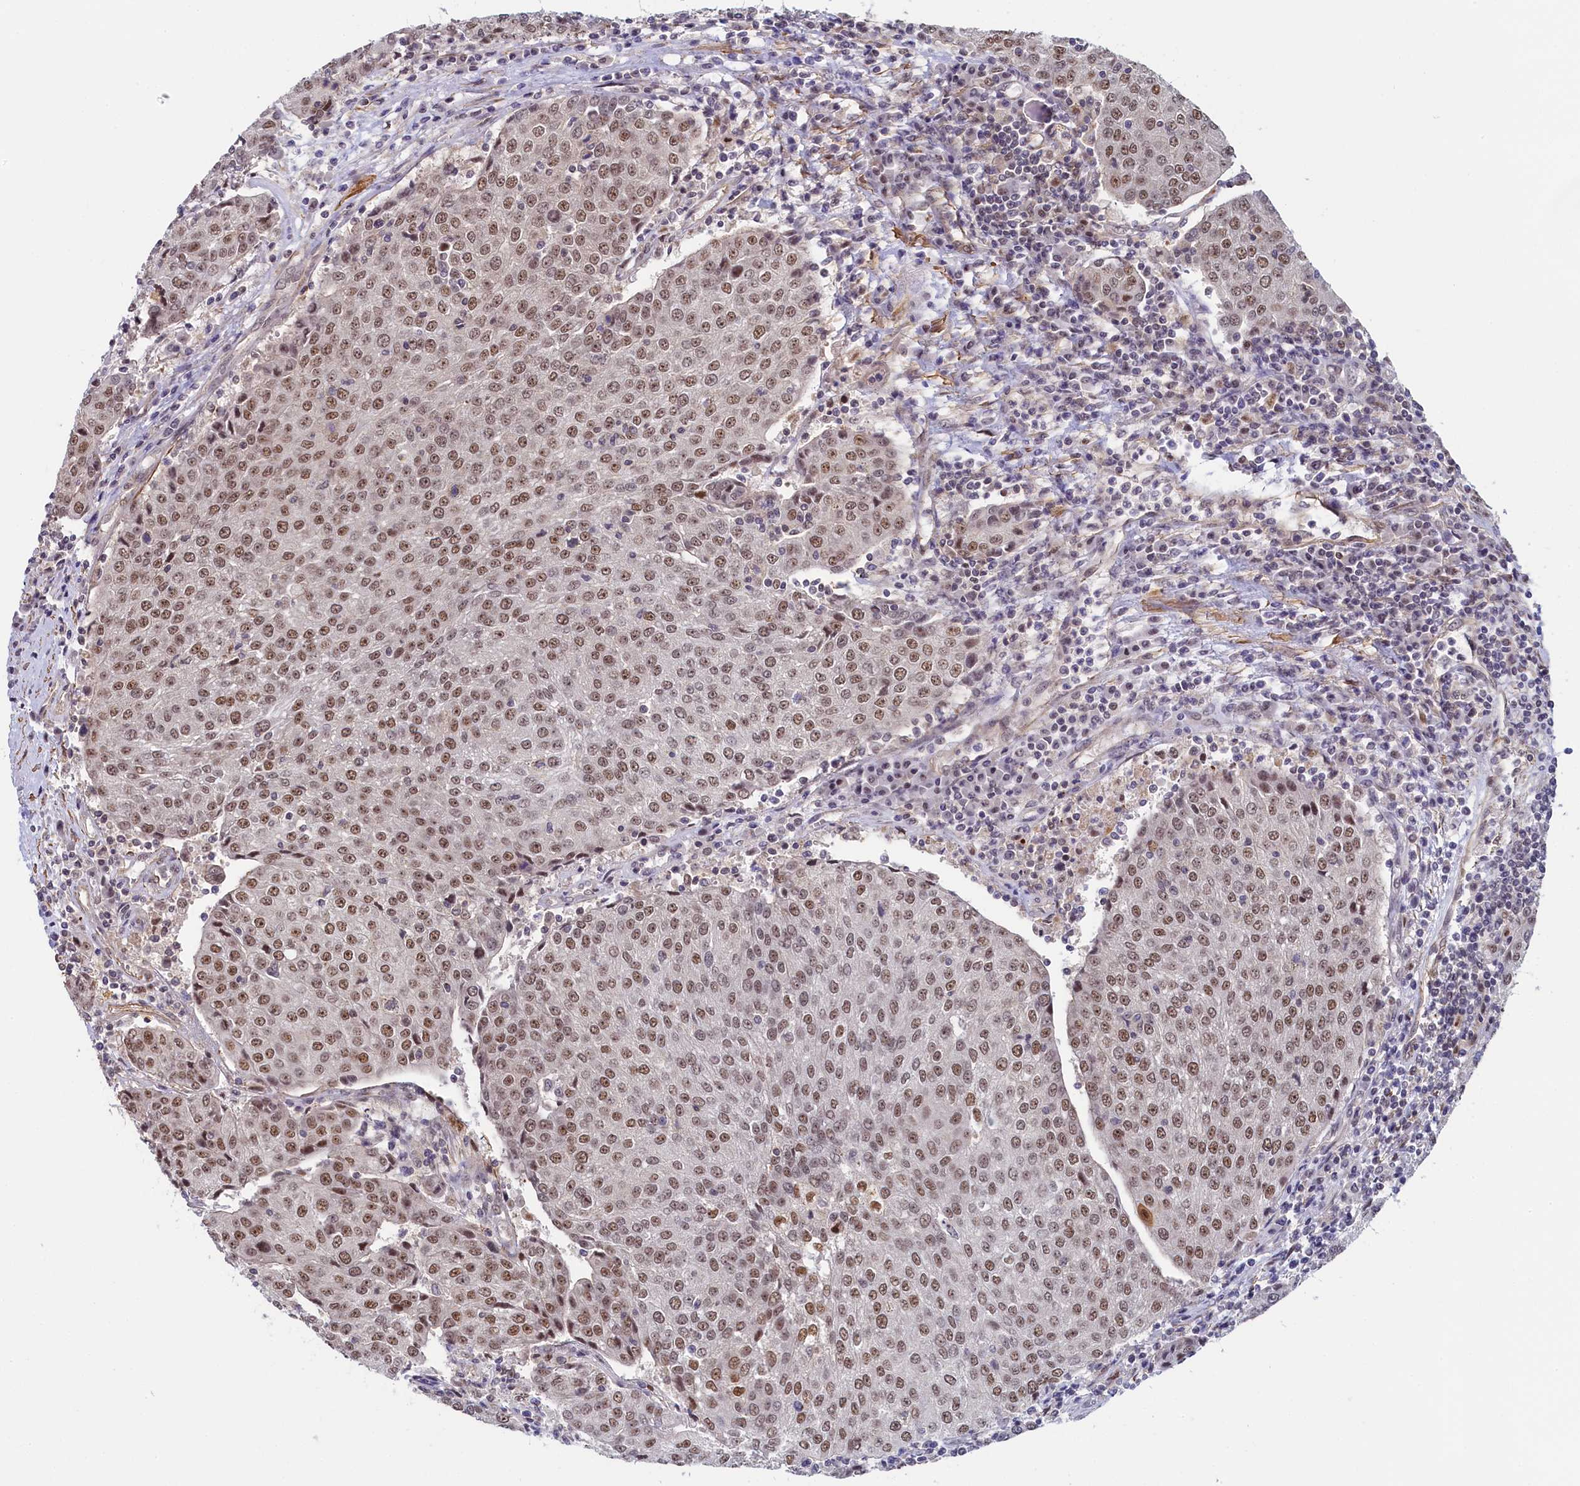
{"staining": {"intensity": "moderate", "quantity": ">75%", "location": "nuclear"}, "tissue": "urothelial cancer", "cell_type": "Tumor cells", "image_type": "cancer", "snomed": [{"axis": "morphology", "description": "Urothelial carcinoma, High grade"}, {"axis": "topography", "description": "Urinary bladder"}], "caption": "Protein expression analysis of high-grade urothelial carcinoma shows moderate nuclear staining in approximately >75% of tumor cells. The protein of interest is stained brown, and the nuclei are stained in blue (DAB IHC with brightfield microscopy, high magnification).", "gene": "INTS14", "patient": {"sex": "female", "age": 85}}